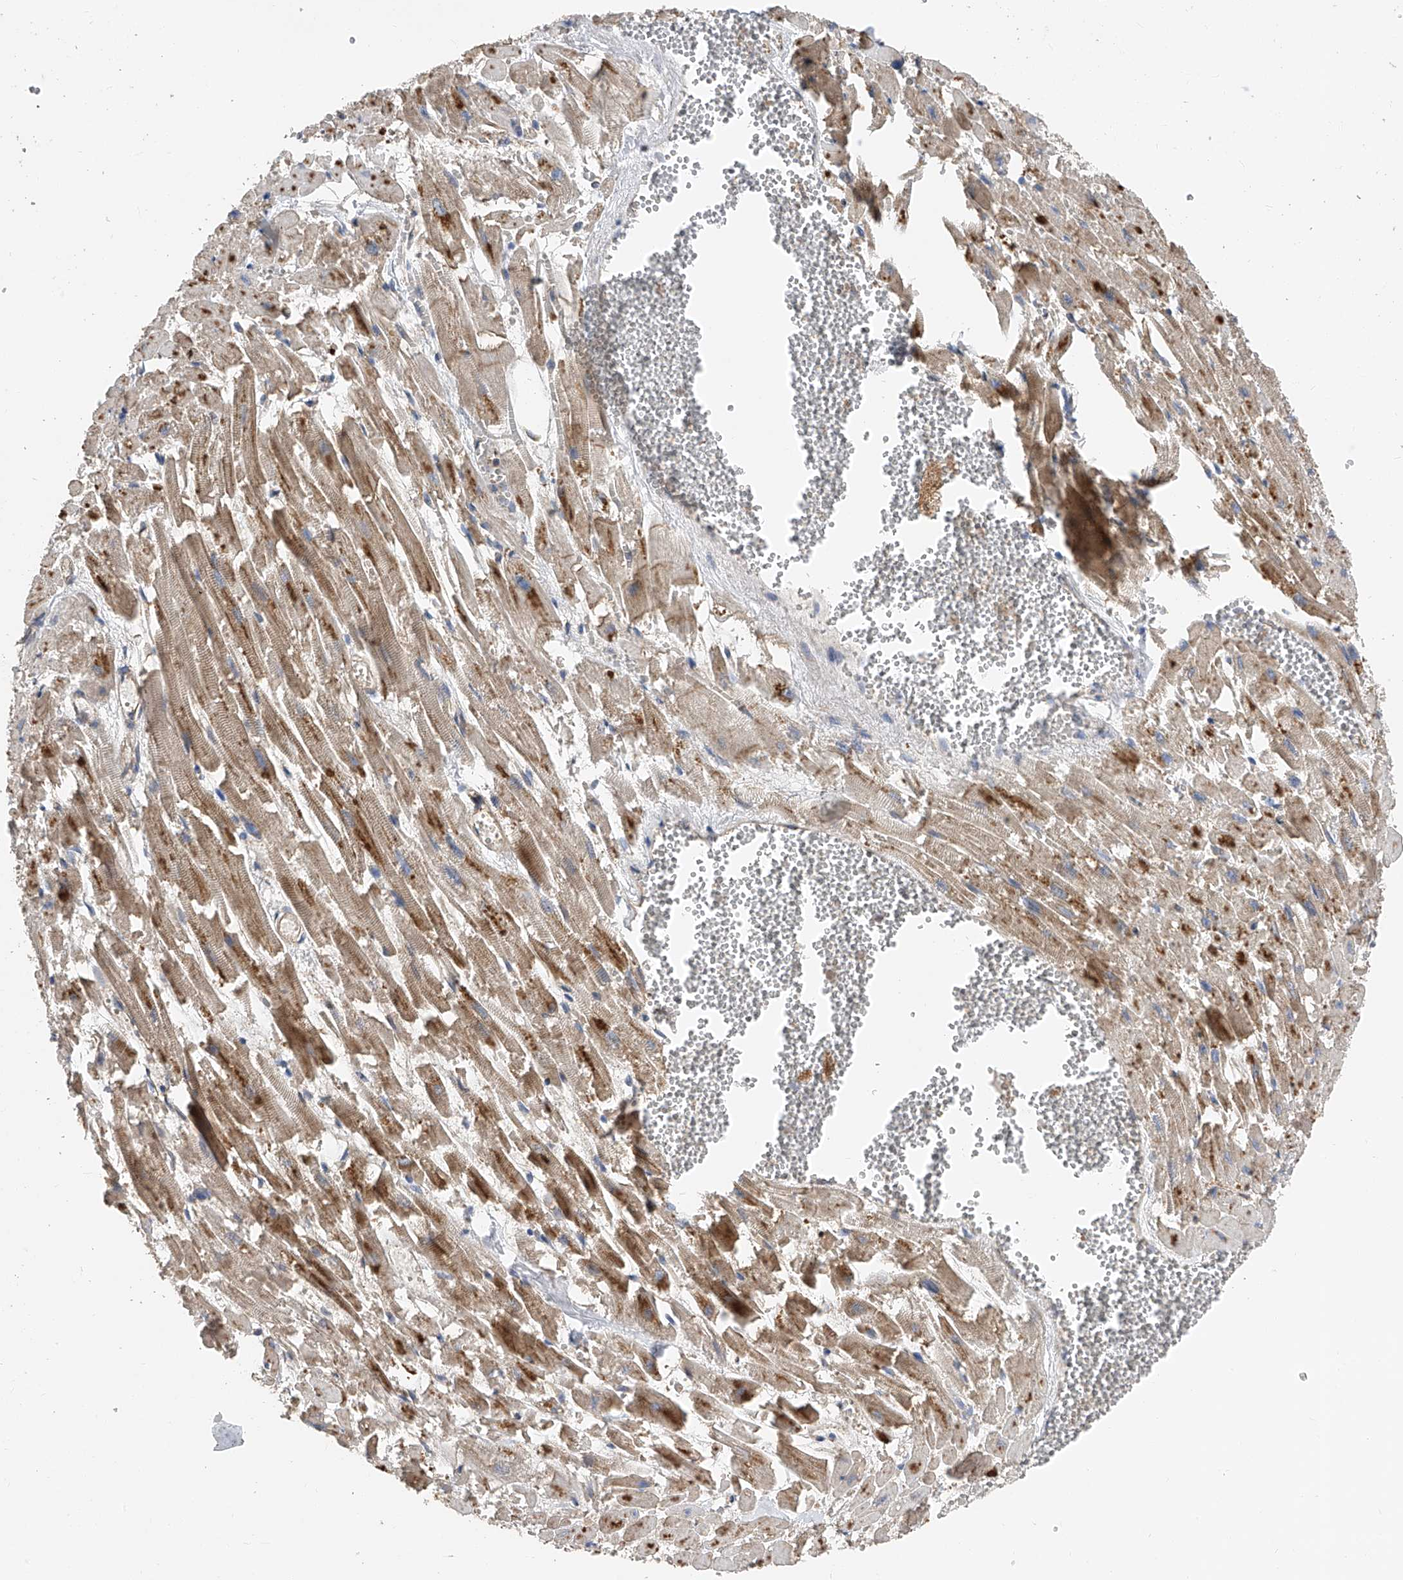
{"staining": {"intensity": "moderate", "quantity": "25%-75%", "location": "cytoplasmic/membranous"}, "tissue": "heart muscle", "cell_type": "Cardiomyocytes", "image_type": "normal", "snomed": [{"axis": "morphology", "description": "Normal tissue, NOS"}, {"axis": "topography", "description": "Heart"}], "caption": "Protein staining of normal heart muscle displays moderate cytoplasmic/membranous expression in approximately 25%-75% of cardiomyocytes.", "gene": "PTK2", "patient": {"sex": "female", "age": 64}}